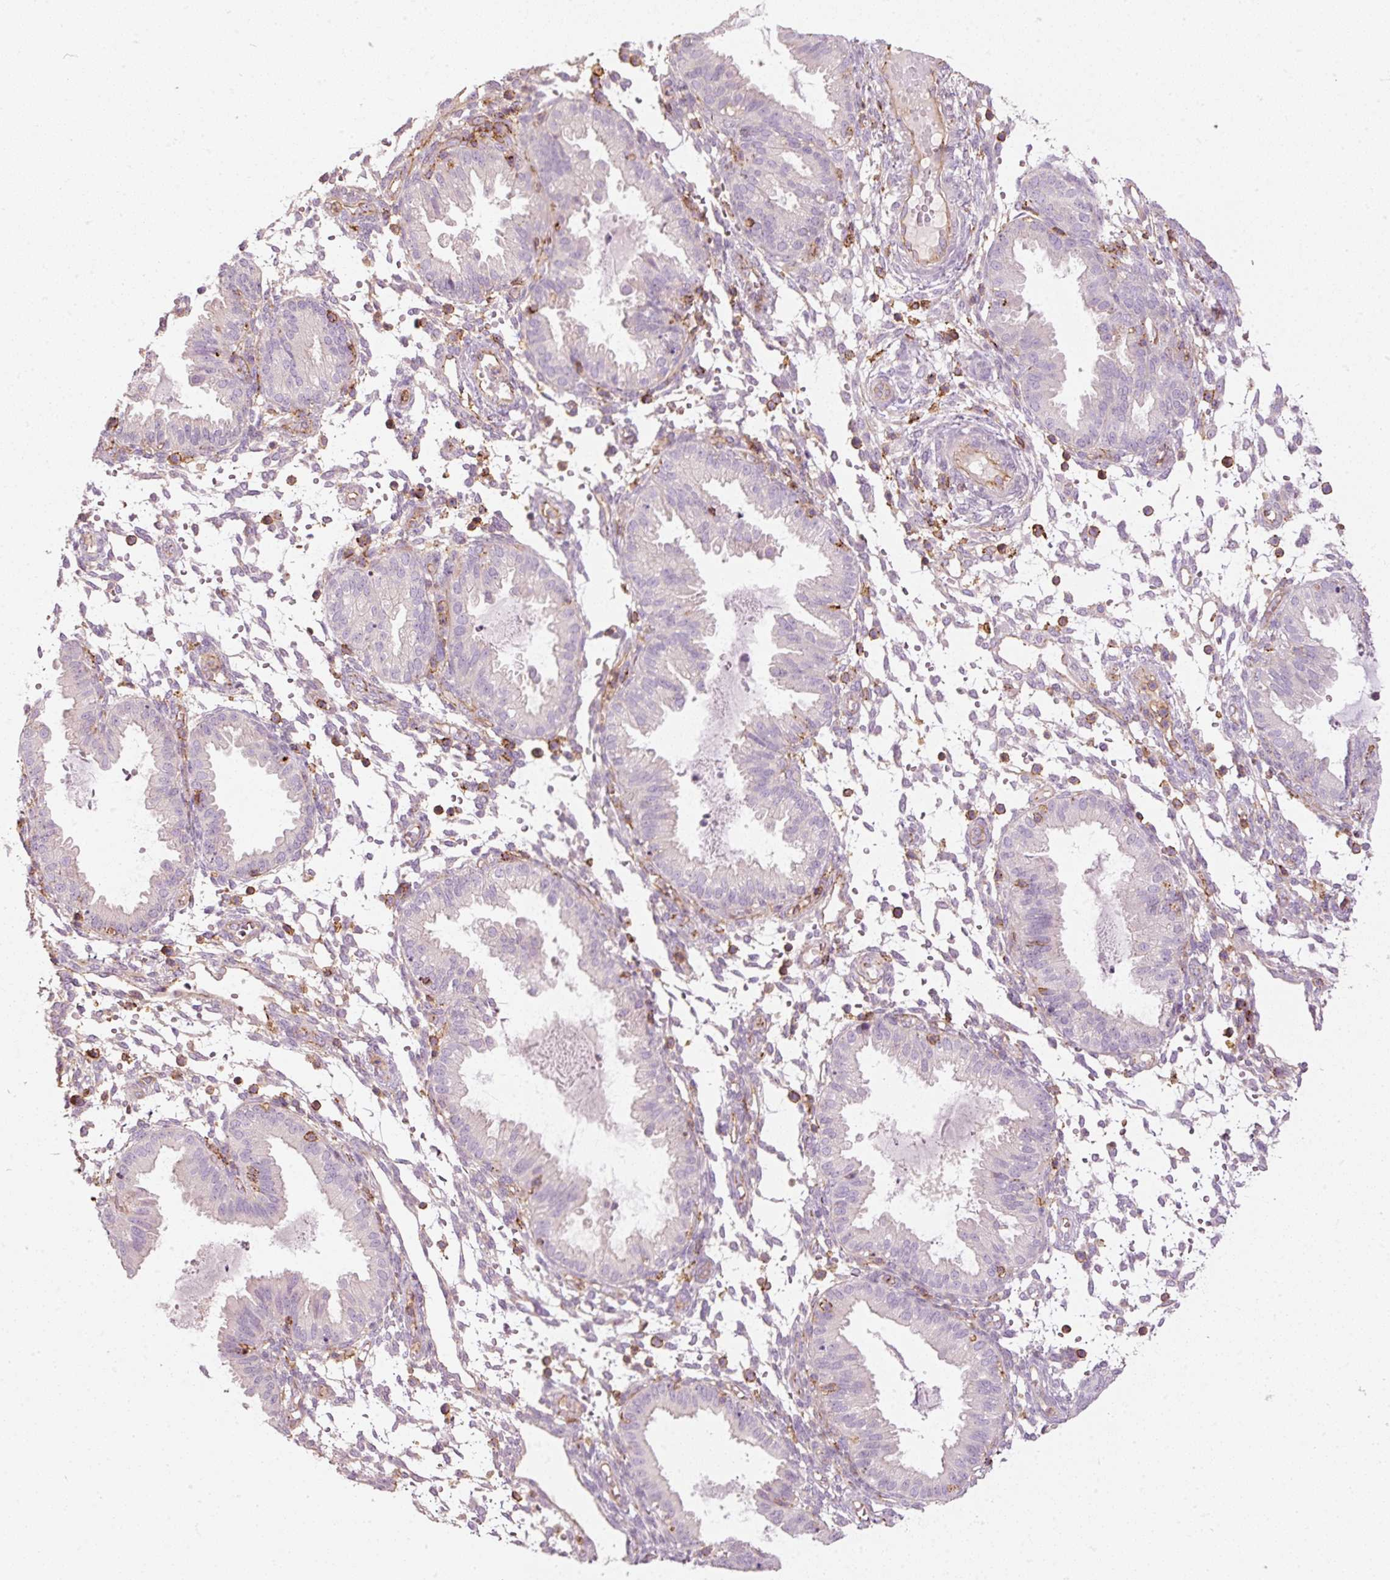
{"staining": {"intensity": "negative", "quantity": "none", "location": "none"}, "tissue": "endometrium", "cell_type": "Cells in endometrial stroma", "image_type": "normal", "snomed": [{"axis": "morphology", "description": "Normal tissue, NOS"}, {"axis": "topography", "description": "Endometrium"}], "caption": "IHC of unremarkable endometrium shows no staining in cells in endometrial stroma. (Stains: DAB (3,3'-diaminobenzidine) immunohistochemistry with hematoxylin counter stain, Microscopy: brightfield microscopy at high magnification).", "gene": "SIPA1", "patient": {"sex": "female", "age": 33}}